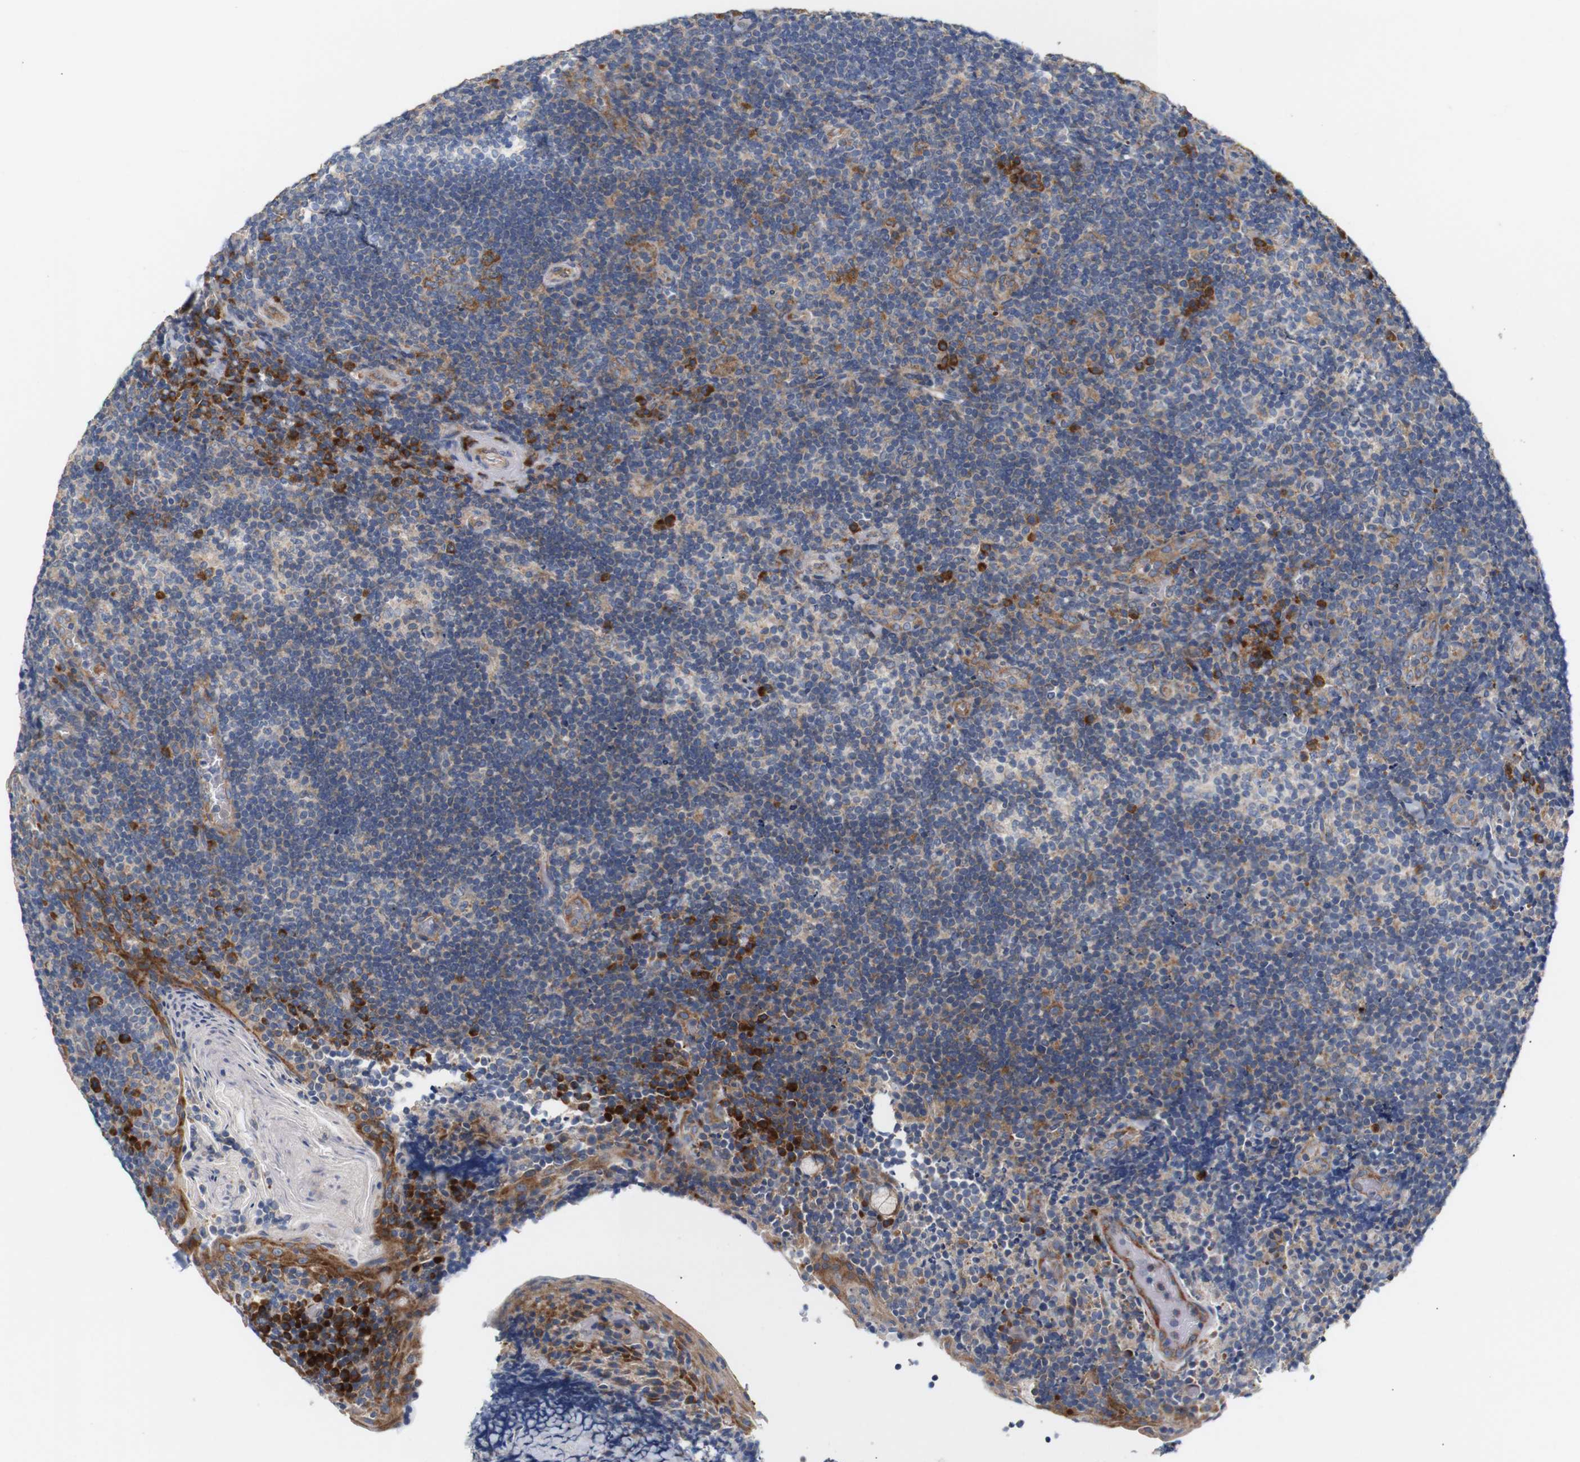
{"staining": {"intensity": "weak", "quantity": "25%-75%", "location": "cytoplasmic/membranous"}, "tissue": "tonsil", "cell_type": "Germinal center cells", "image_type": "normal", "snomed": [{"axis": "morphology", "description": "Normal tissue, NOS"}, {"axis": "topography", "description": "Tonsil"}], "caption": "Protein expression analysis of unremarkable human tonsil reveals weak cytoplasmic/membranous expression in about 25%-75% of germinal center cells. The staining was performed using DAB (3,3'-diaminobenzidine), with brown indicating positive protein expression. Nuclei are stained blue with hematoxylin.", "gene": "TRIM5", "patient": {"sex": "male", "age": 37}}